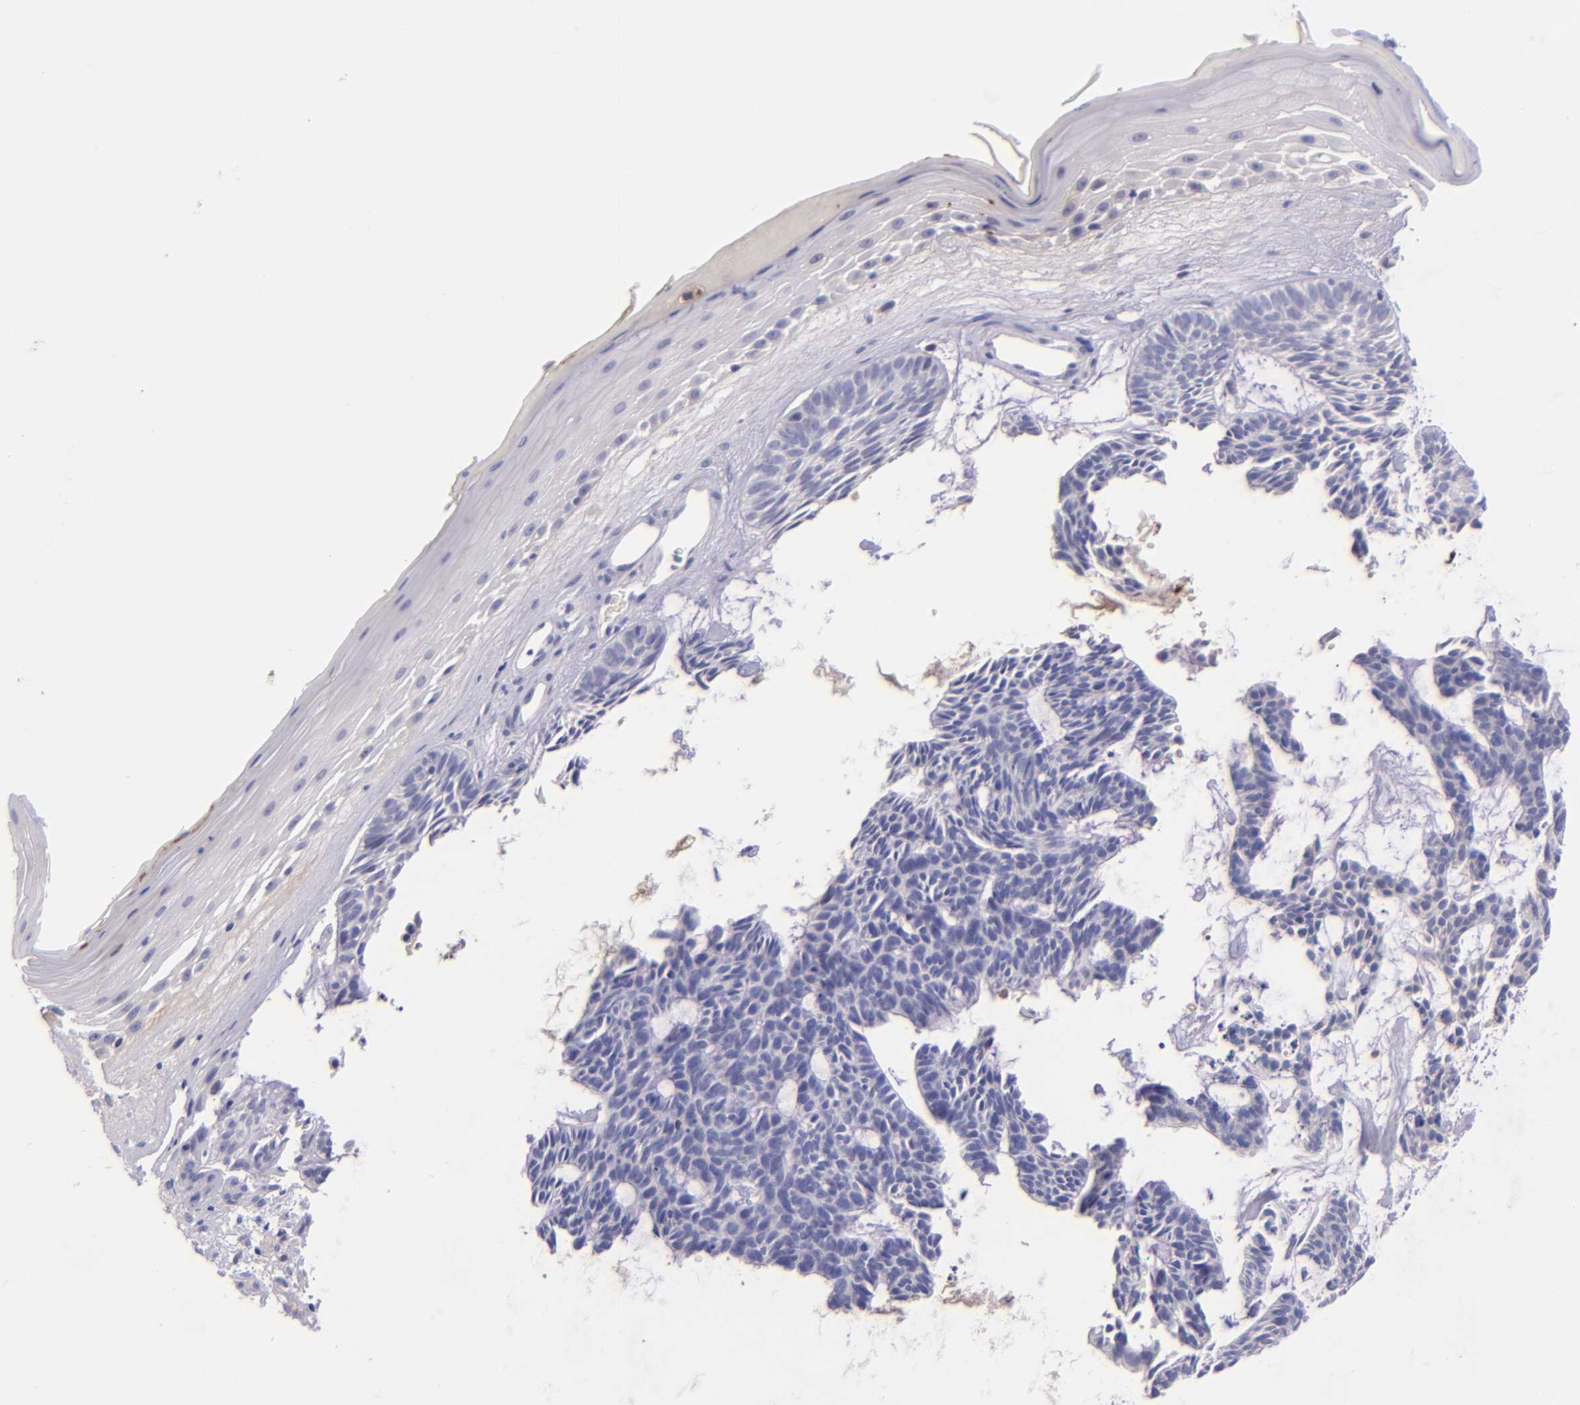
{"staining": {"intensity": "negative", "quantity": "none", "location": "none"}, "tissue": "skin cancer", "cell_type": "Tumor cells", "image_type": "cancer", "snomed": [{"axis": "morphology", "description": "Basal cell carcinoma"}, {"axis": "topography", "description": "Skin"}], "caption": "DAB immunohistochemical staining of basal cell carcinoma (skin) demonstrates no significant positivity in tumor cells. Brightfield microscopy of immunohistochemistry stained with DAB (3,3'-diaminobenzidine) (brown) and hematoxylin (blue), captured at high magnification.", "gene": "KNG1", "patient": {"sex": "male", "age": 75}}